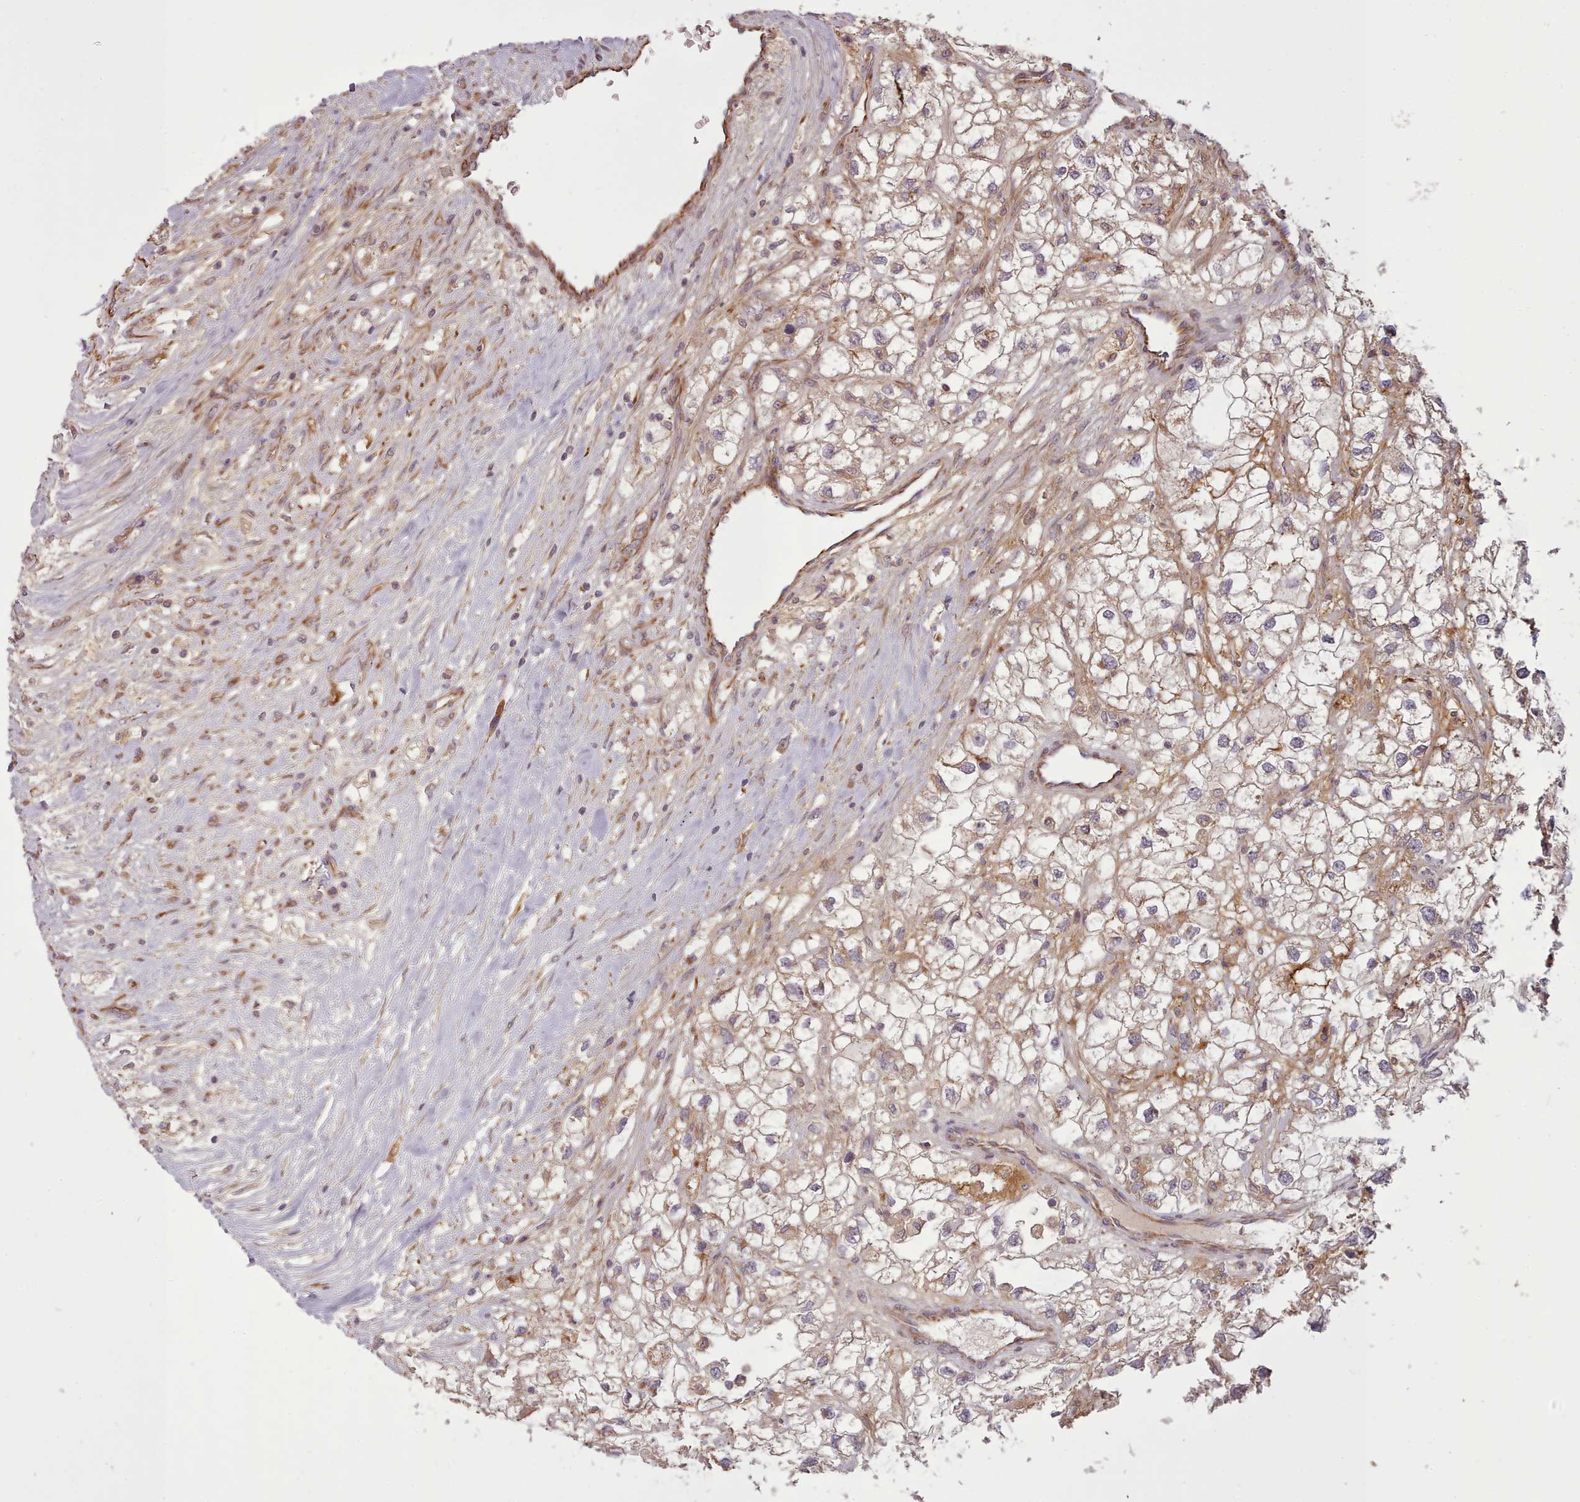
{"staining": {"intensity": "weak", "quantity": ">75%", "location": "cytoplasmic/membranous"}, "tissue": "renal cancer", "cell_type": "Tumor cells", "image_type": "cancer", "snomed": [{"axis": "morphology", "description": "Adenocarcinoma, NOS"}, {"axis": "topography", "description": "Kidney"}], "caption": "A brown stain shows weak cytoplasmic/membranous positivity of a protein in renal adenocarcinoma tumor cells.", "gene": "GBGT1", "patient": {"sex": "male", "age": 59}}